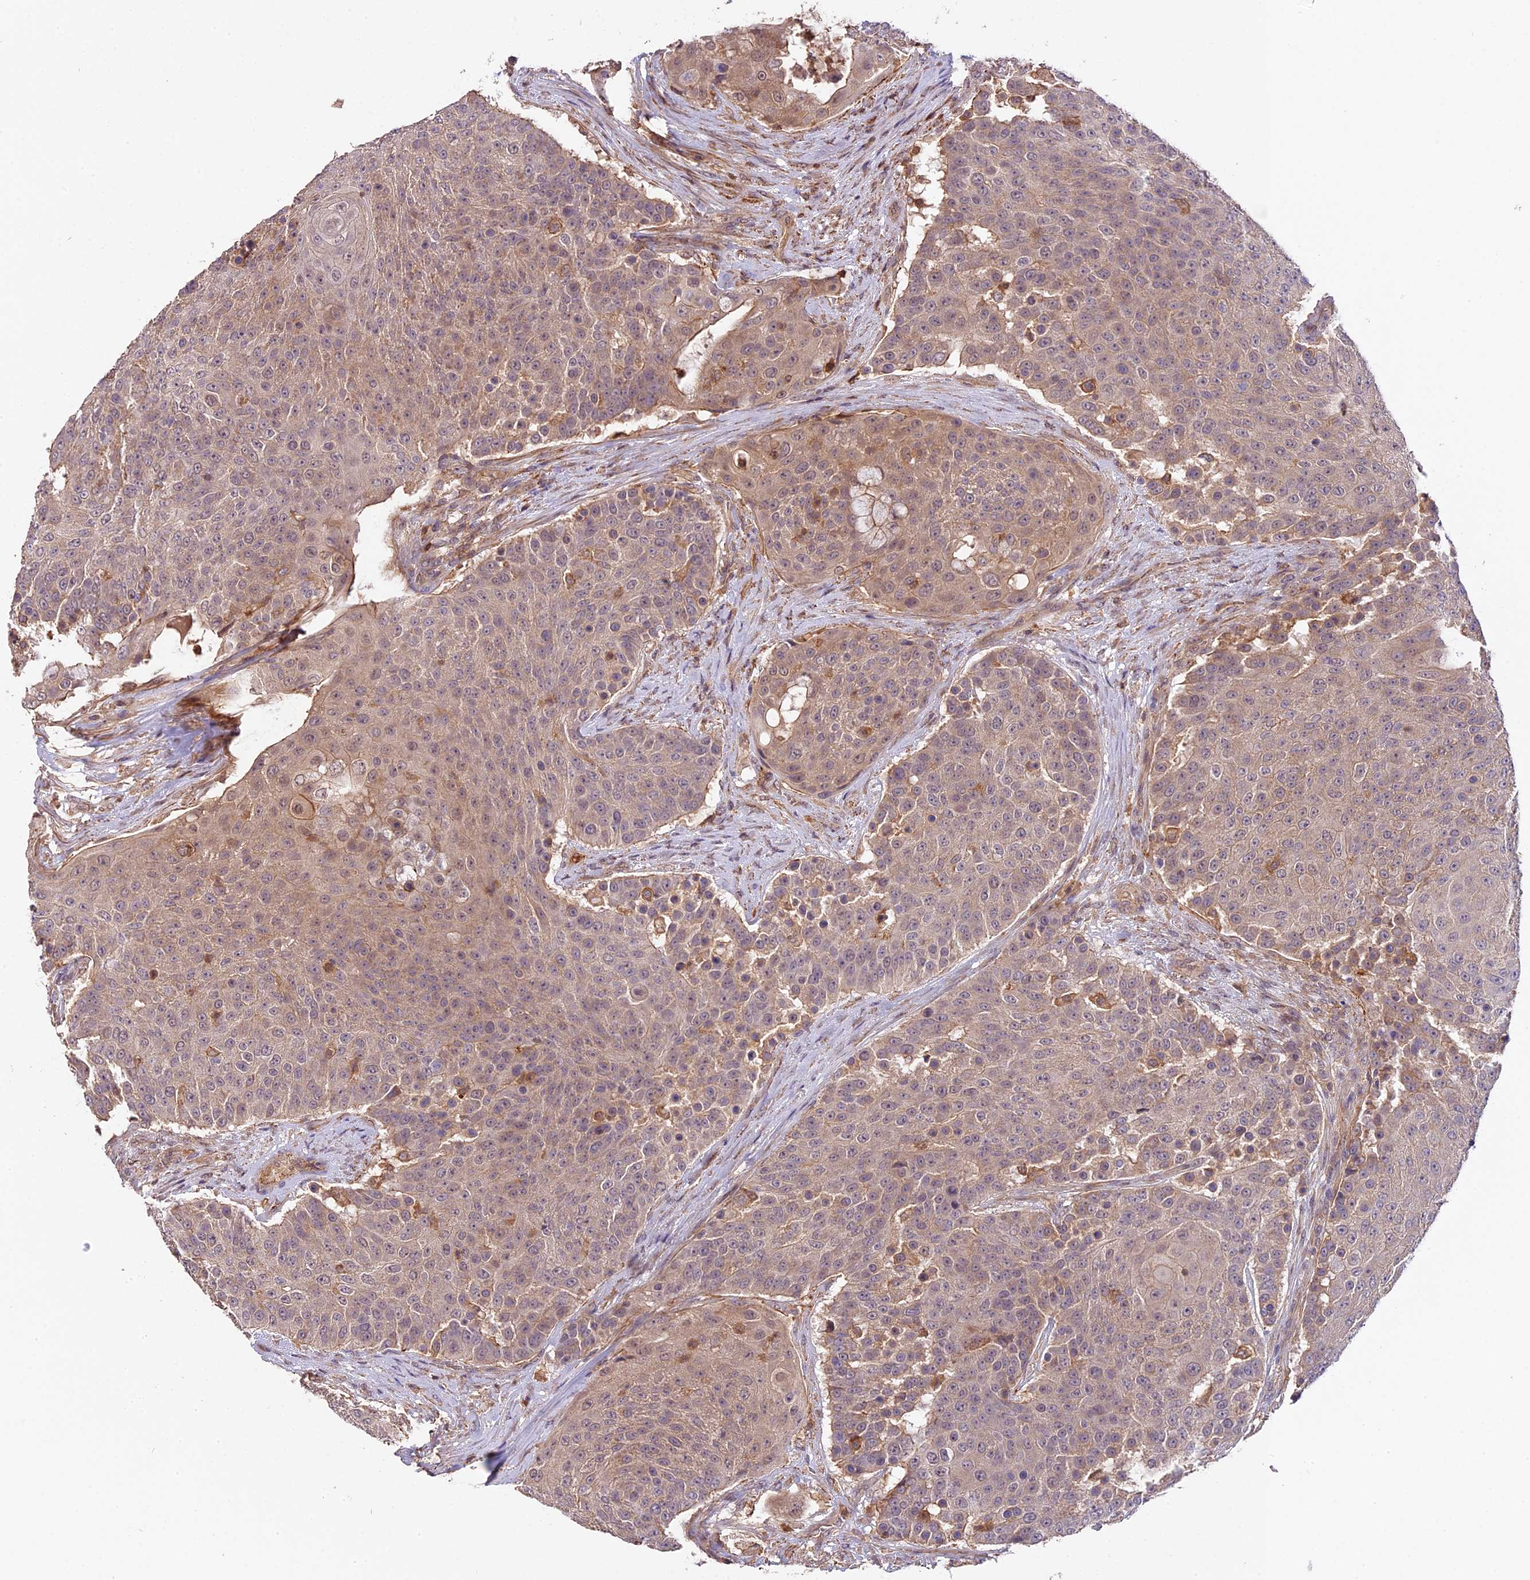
{"staining": {"intensity": "weak", "quantity": "25%-75%", "location": "cytoplasmic/membranous"}, "tissue": "urothelial cancer", "cell_type": "Tumor cells", "image_type": "cancer", "snomed": [{"axis": "morphology", "description": "Urothelial carcinoma, High grade"}, {"axis": "topography", "description": "Urinary bladder"}], "caption": "Urothelial carcinoma (high-grade) stained with a brown dye reveals weak cytoplasmic/membranous positive staining in about 25%-75% of tumor cells.", "gene": "SKIDA1", "patient": {"sex": "female", "age": 63}}